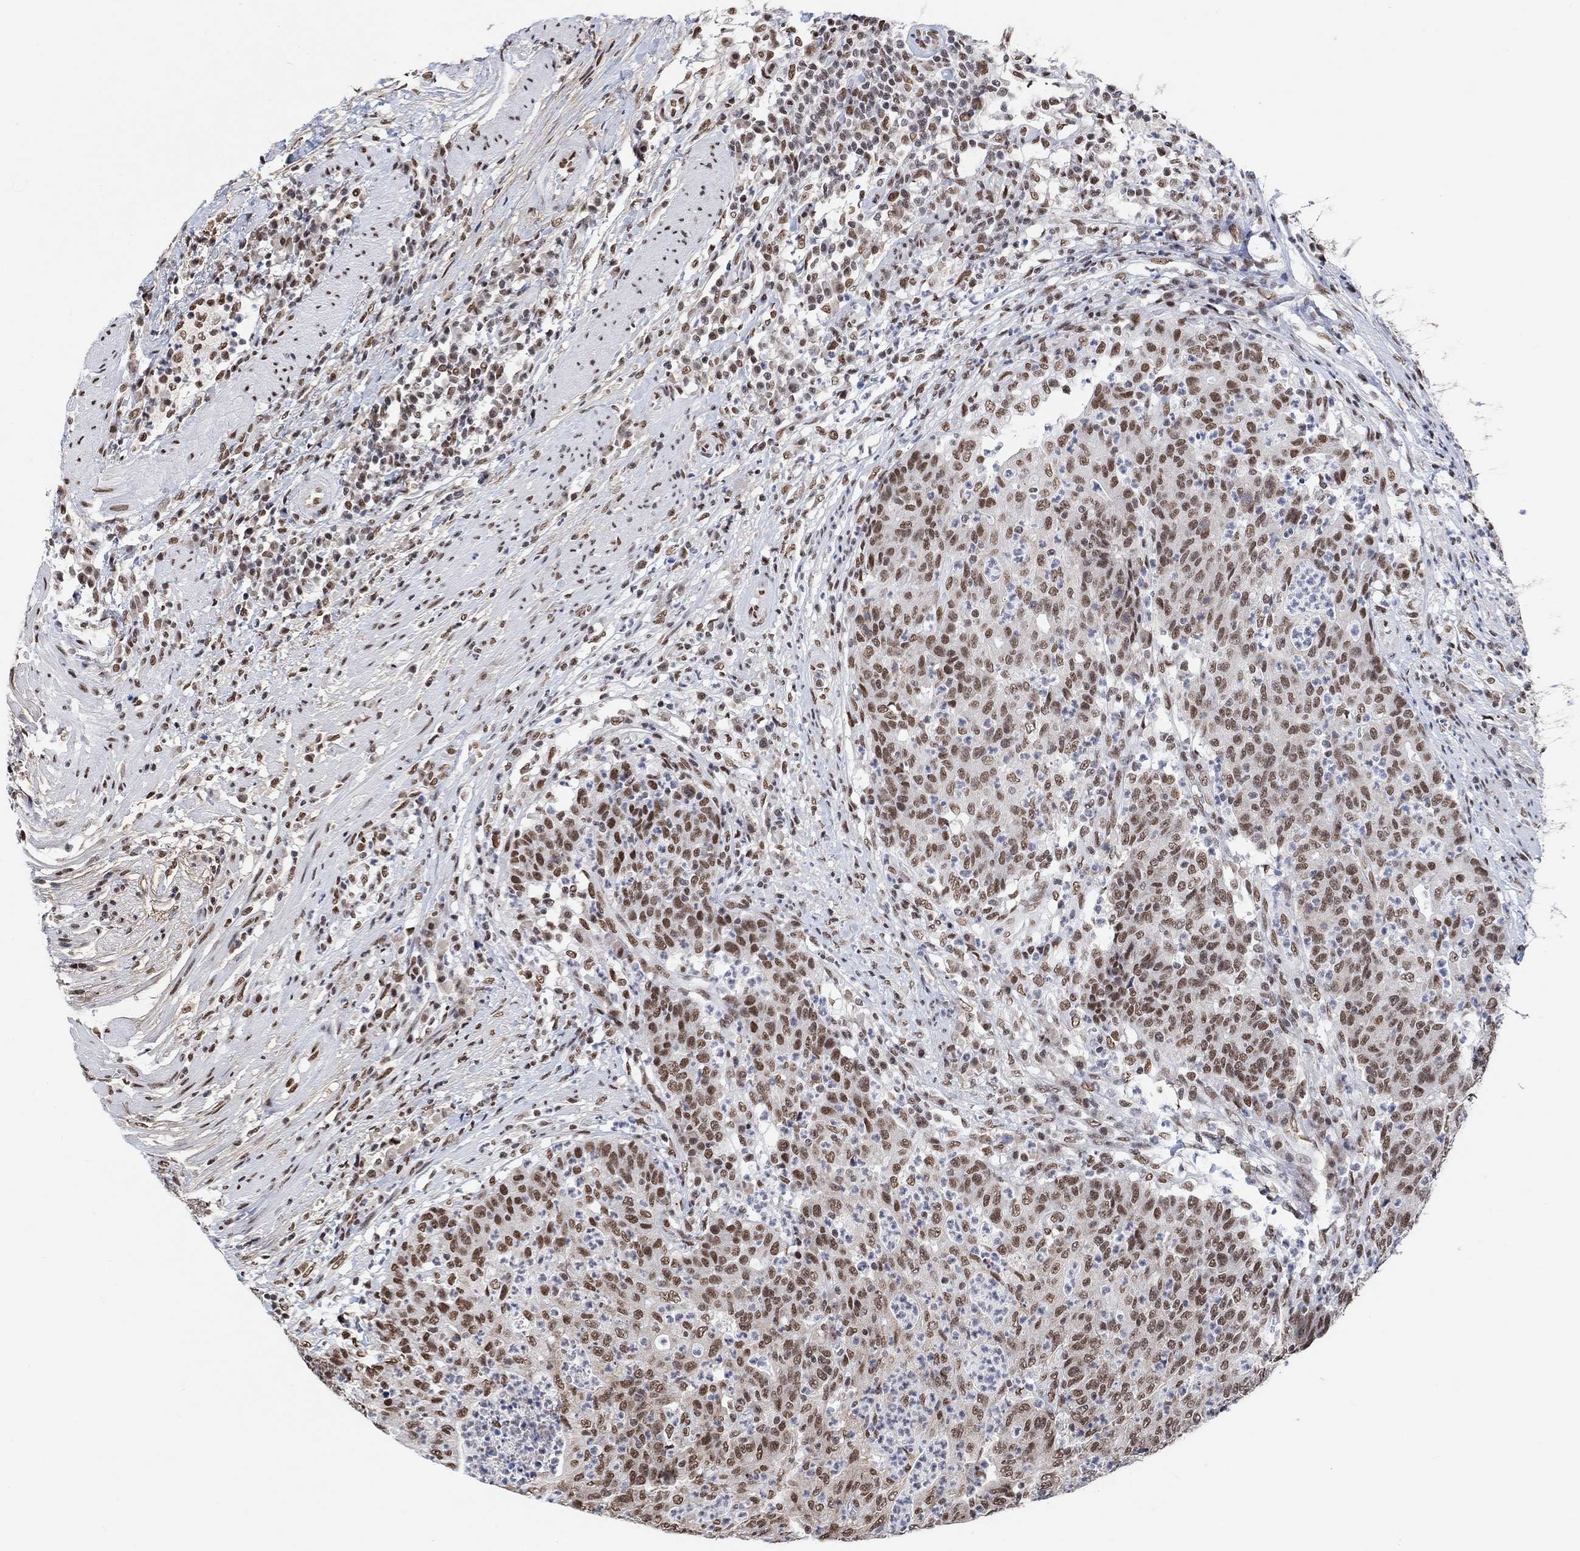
{"staining": {"intensity": "moderate", "quantity": ">75%", "location": "nuclear"}, "tissue": "colorectal cancer", "cell_type": "Tumor cells", "image_type": "cancer", "snomed": [{"axis": "morphology", "description": "Adenocarcinoma, NOS"}, {"axis": "topography", "description": "Colon"}], "caption": "Immunohistochemistry photomicrograph of neoplastic tissue: human adenocarcinoma (colorectal) stained using IHC exhibits medium levels of moderate protein expression localized specifically in the nuclear of tumor cells, appearing as a nuclear brown color.", "gene": "USP39", "patient": {"sex": "male", "age": 70}}